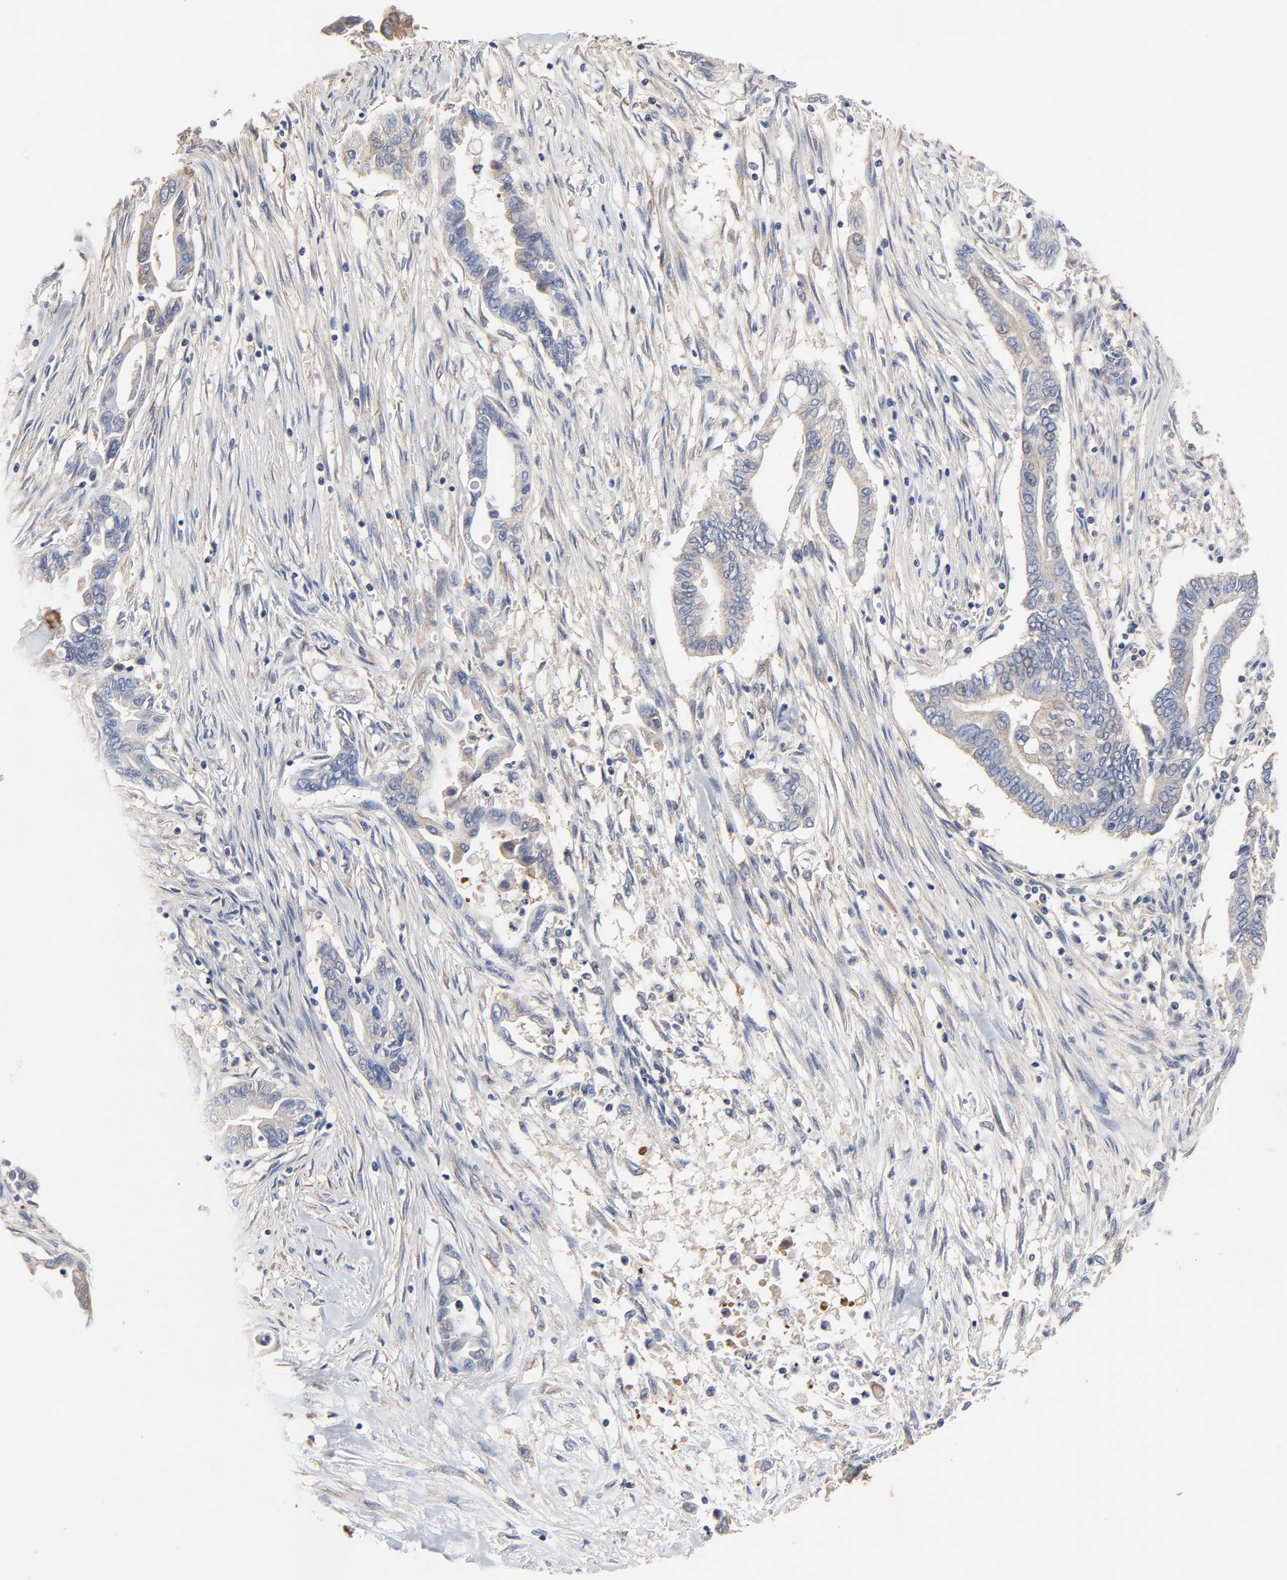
{"staining": {"intensity": "weak", "quantity": "25%-75%", "location": "cytoplasmic/membranous"}, "tissue": "pancreatic cancer", "cell_type": "Tumor cells", "image_type": "cancer", "snomed": [{"axis": "morphology", "description": "Adenocarcinoma, NOS"}, {"axis": "topography", "description": "Pancreas"}], "caption": "High-power microscopy captured an immunohistochemistry photomicrograph of adenocarcinoma (pancreatic), revealing weak cytoplasmic/membranous expression in approximately 25%-75% of tumor cells.", "gene": "NXF3", "patient": {"sex": "female", "age": 57}}